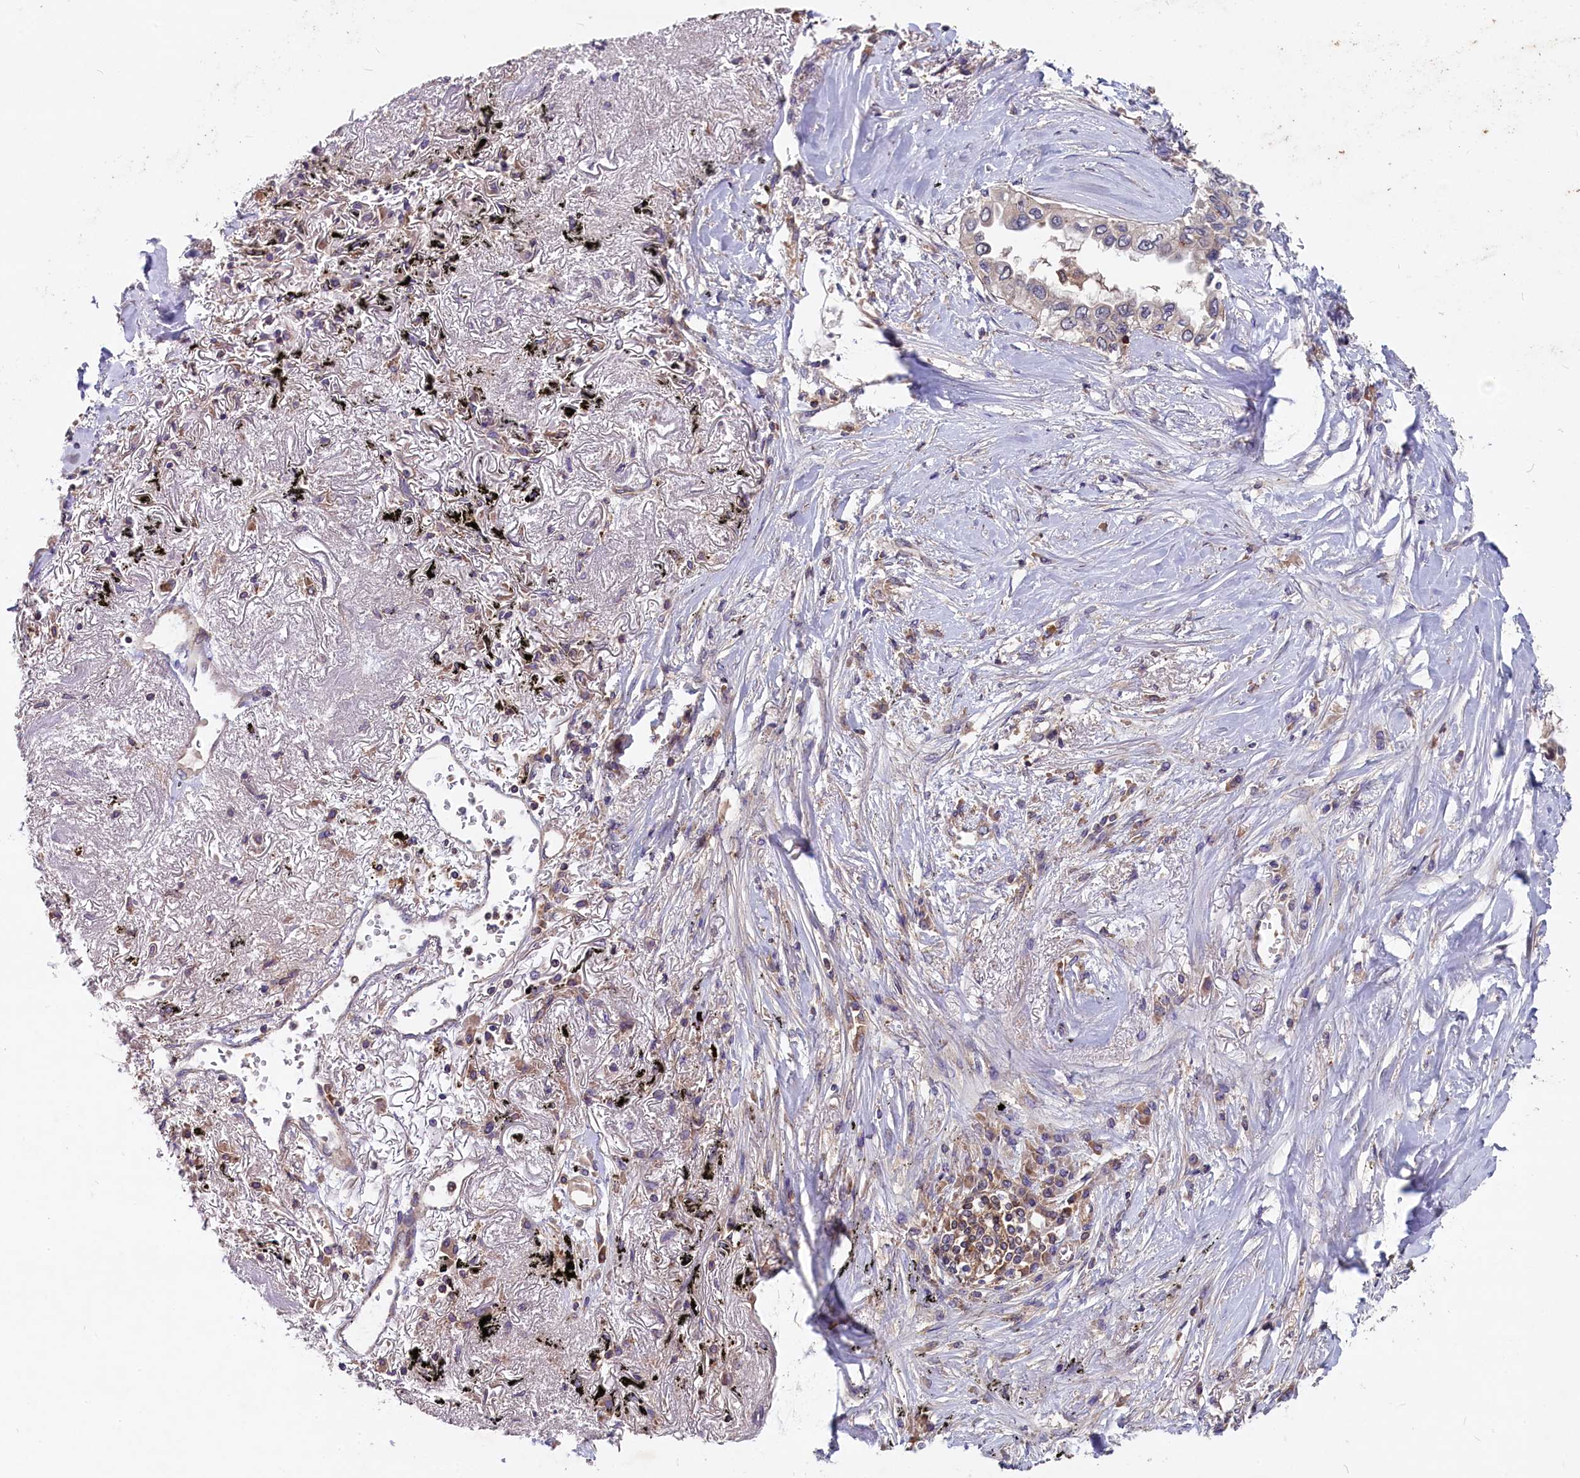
{"staining": {"intensity": "moderate", "quantity": "<25%", "location": "cytoplasmic/membranous"}, "tissue": "lung cancer", "cell_type": "Tumor cells", "image_type": "cancer", "snomed": [{"axis": "morphology", "description": "Adenocarcinoma, NOS"}, {"axis": "topography", "description": "Lung"}], "caption": "Protein expression analysis of lung cancer (adenocarcinoma) exhibits moderate cytoplasmic/membranous expression in approximately <25% of tumor cells. (brown staining indicates protein expression, while blue staining denotes nuclei).", "gene": "MYO9B", "patient": {"sex": "female", "age": 76}}